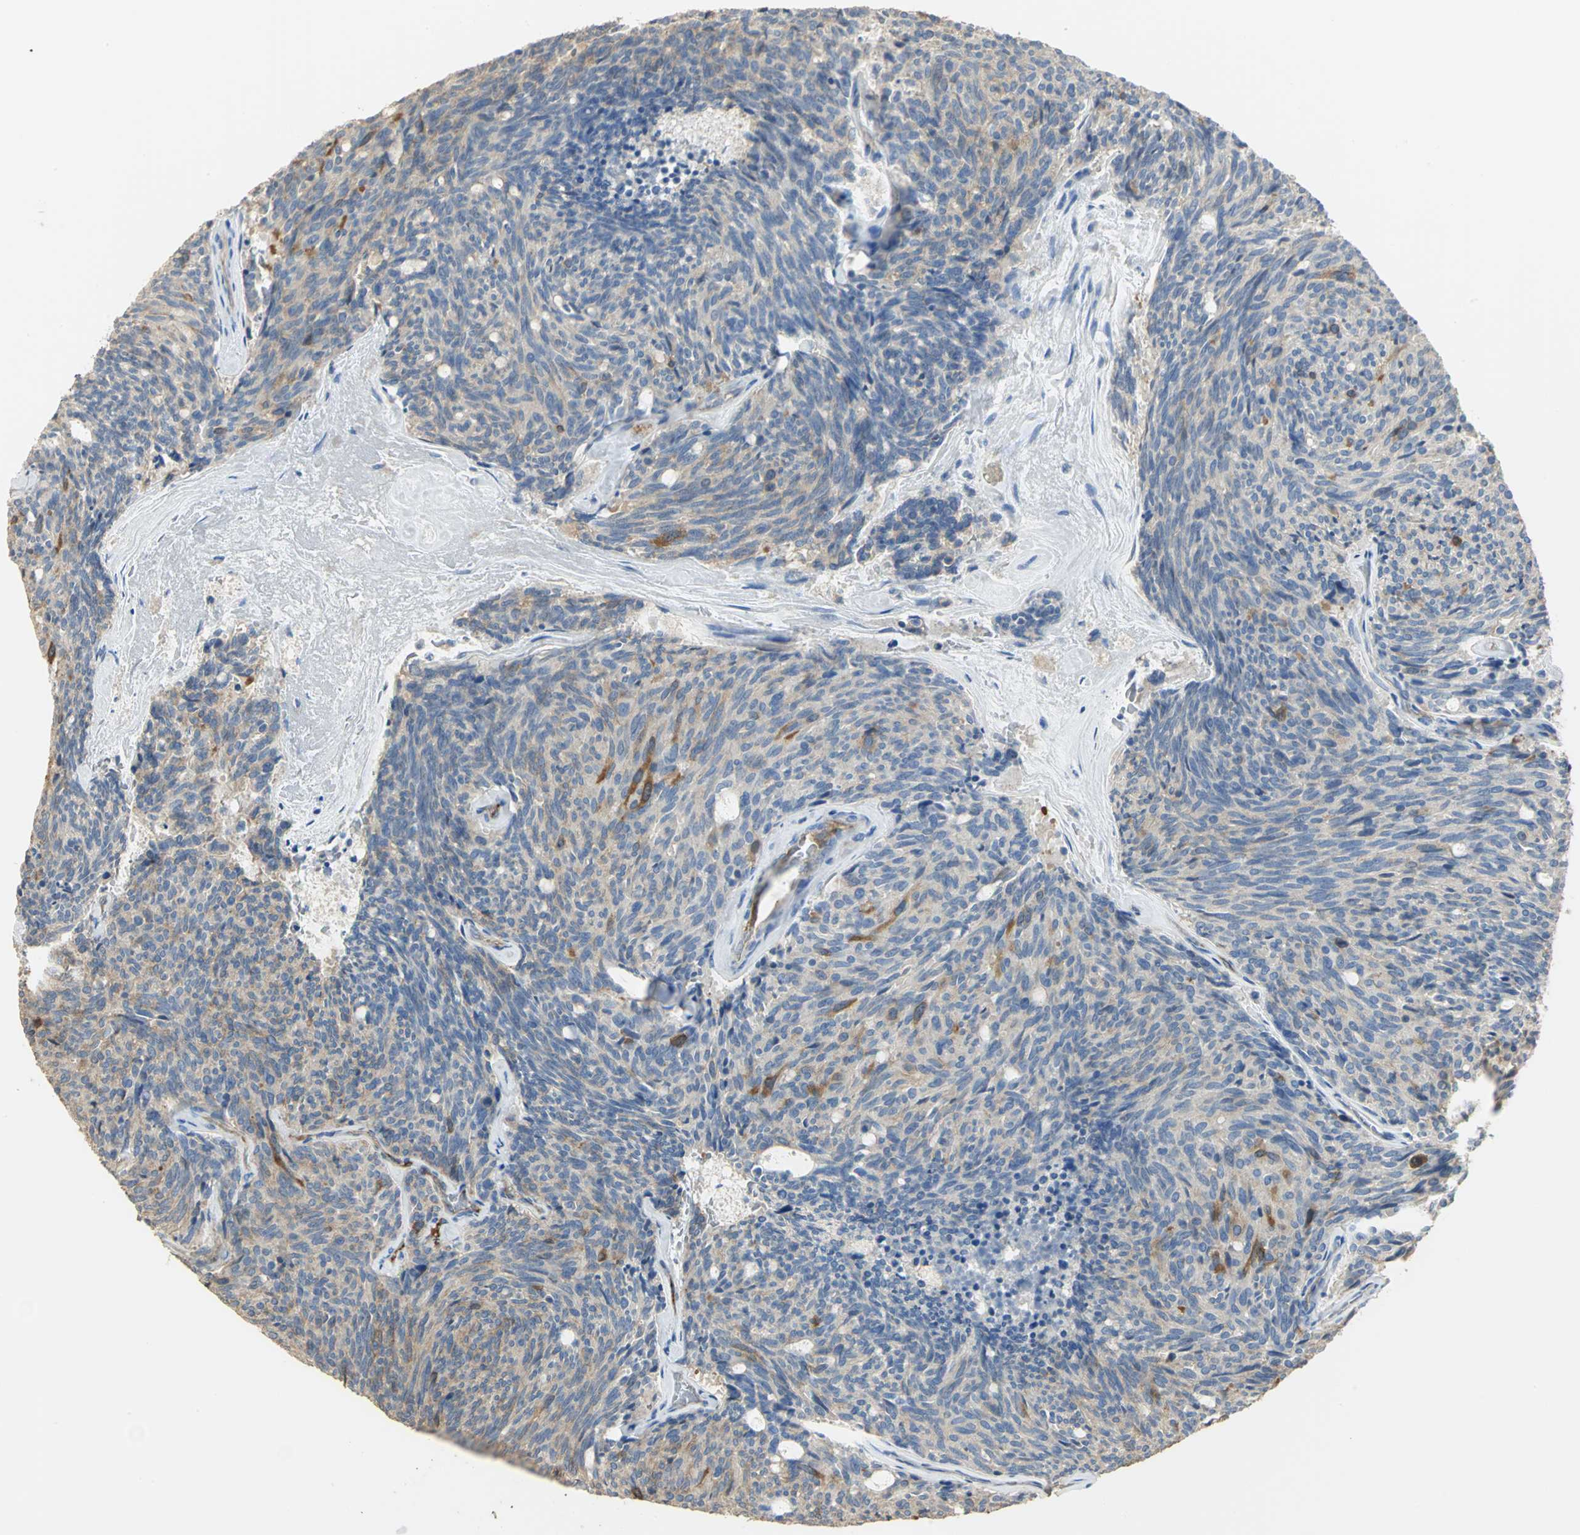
{"staining": {"intensity": "strong", "quantity": "<25%", "location": "cytoplasmic/membranous"}, "tissue": "carcinoid", "cell_type": "Tumor cells", "image_type": "cancer", "snomed": [{"axis": "morphology", "description": "Carcinoid, malignant, NOS"}, {"axis": "topography", "description": "Pancreas"}], "caption": "Approximately <25% of tumor cells in carcinoid exhibit strong cytoplasmic/membranous protein positivity as visualized by brown immunohistochemical staining.", "gene": "DLGAP5", "patient": {"sex": "female", "age": 54}}